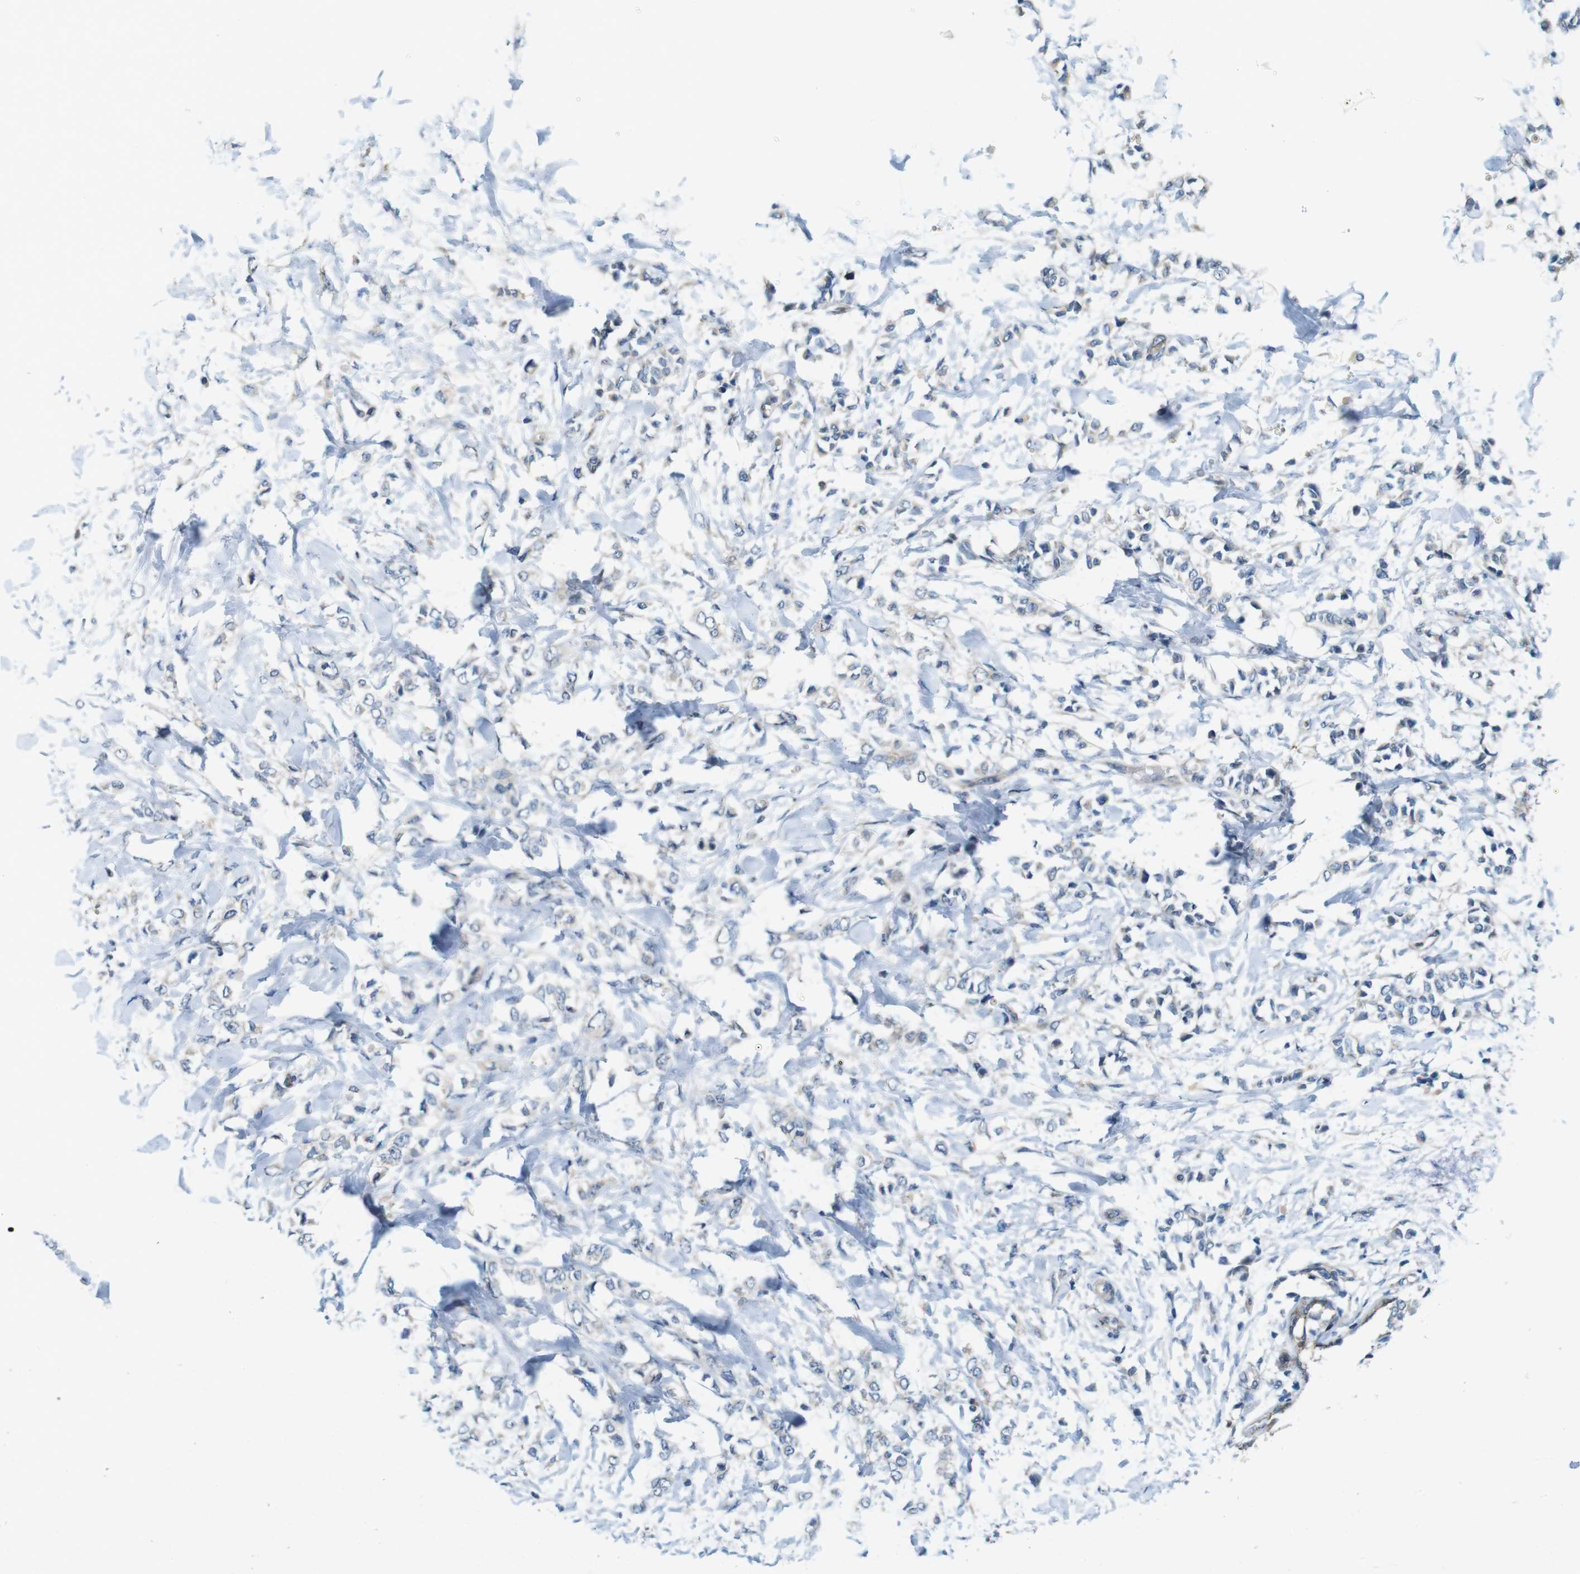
{"staining": {"intensity": "negative", "quantity": "none", "location": "none"}, "tissue": "breast cancer", "cell_type": "Tumor cells", "image_type": "cancer", "snomed": [{"axis": "morphology", "description": "Lobular carcinoma, in situ"}, {"axis": "morphology", "description": "Lobular carcinoma"}, {"axis": "topography", "description": "Breast"}], "caption": "Breast cancer (lobular carcinoma) was stained to show a protein in brown. There is no significant positivity in tumor cells.", "gene": "SKI", "patient": {"sex": "female", "age": 41}}